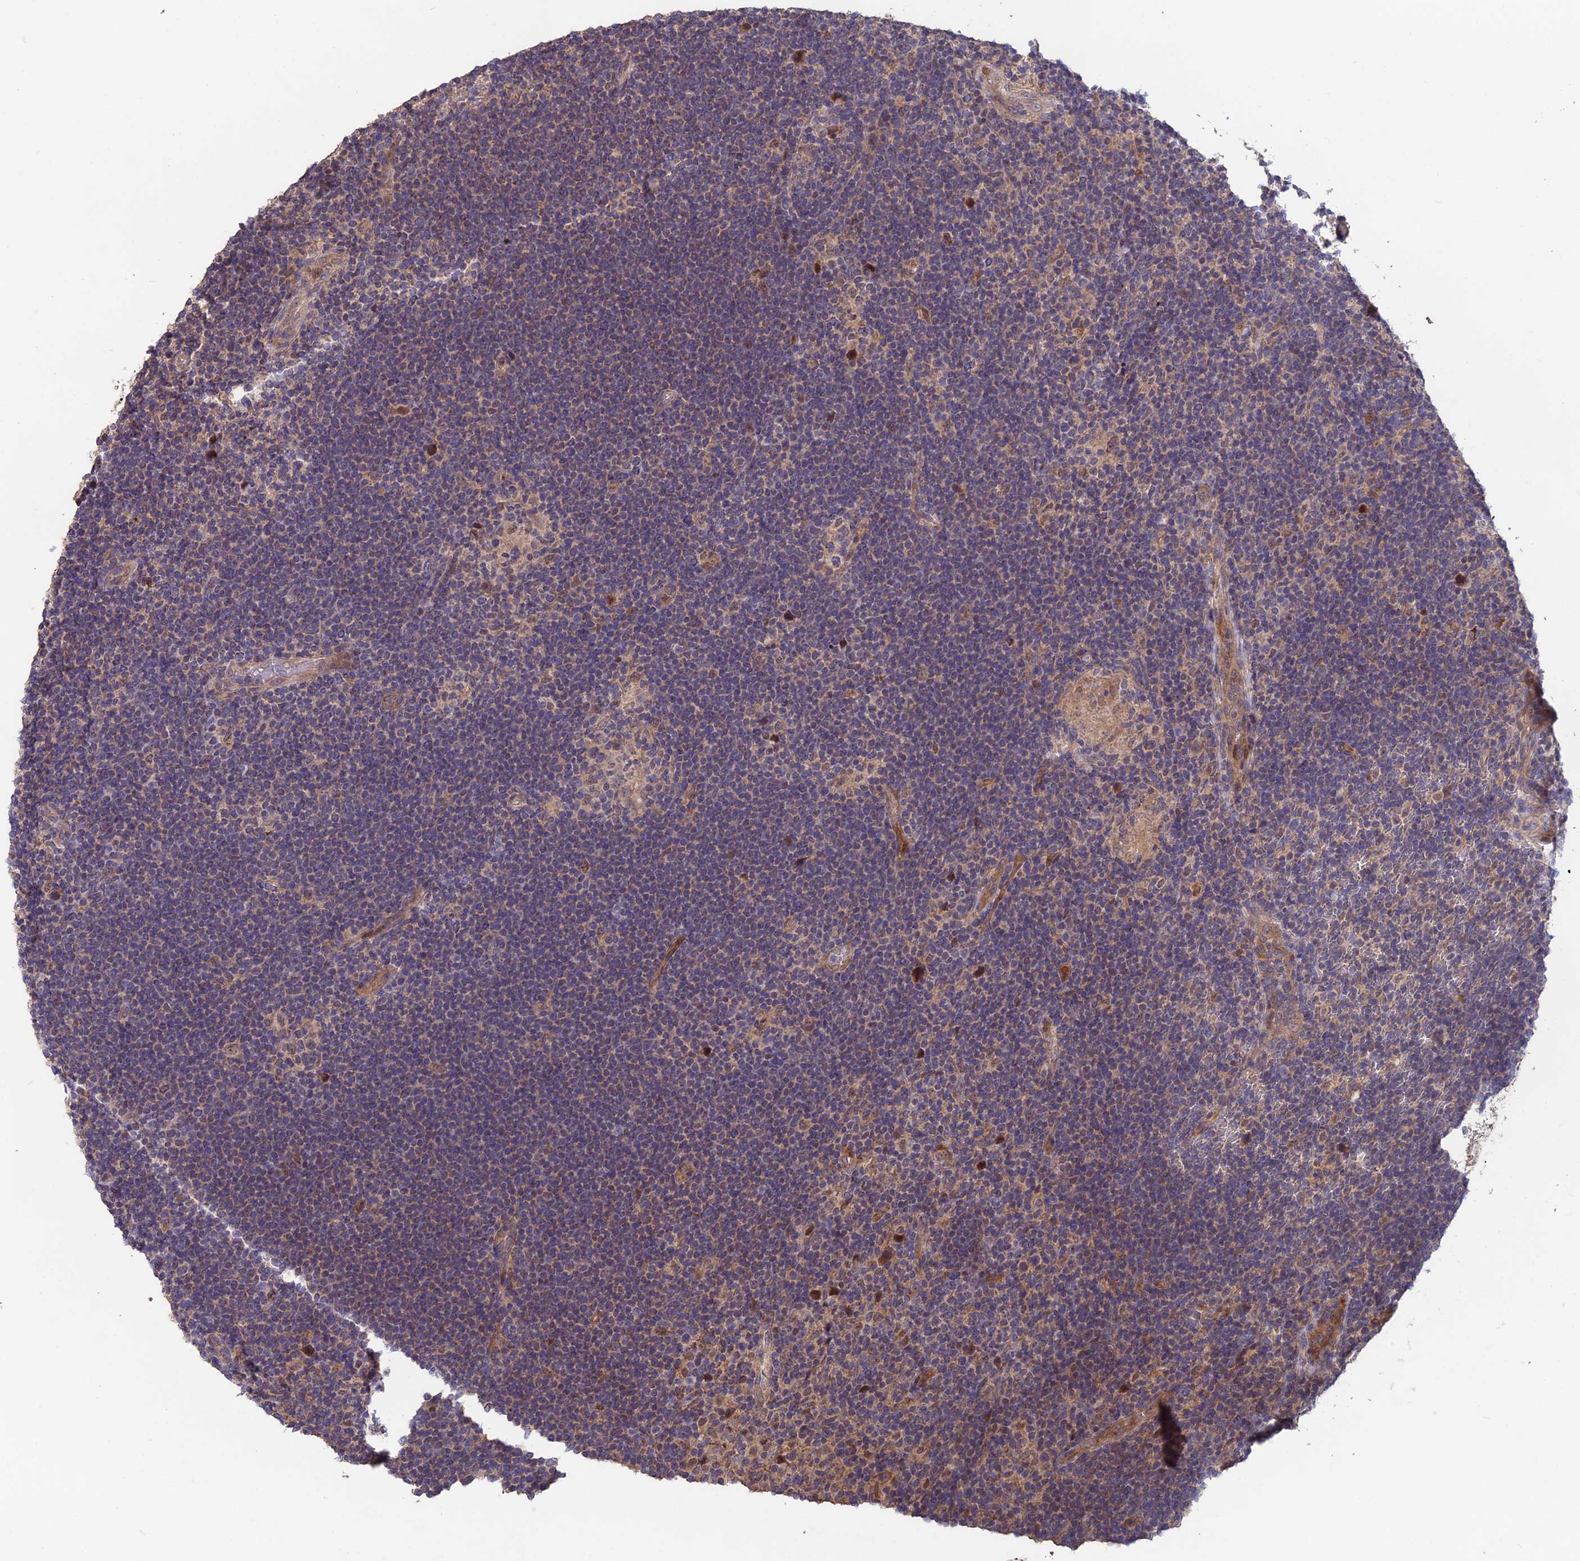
{"staining": {"intensity": "weak", "quantity": ">75%", "location": "cytoplasmic/membranous"}, "tissue": "lymphoma", "cell_type": "Tumor cells", "image_type": "cancer", "snomed": [{"axis": "morphology", "description": "Hodgkin's disease, NOS"}, {"axis": "topography", "description": "Lymph node"}], "caption": "Immunohistochemical staining of lymphoma reveals low levels of weak cytoplasmic/membranous protein expression in approximately >75% of tumor cells.", "gene": "SHISA5", "patient": {"sex": "female", "age": 57}}